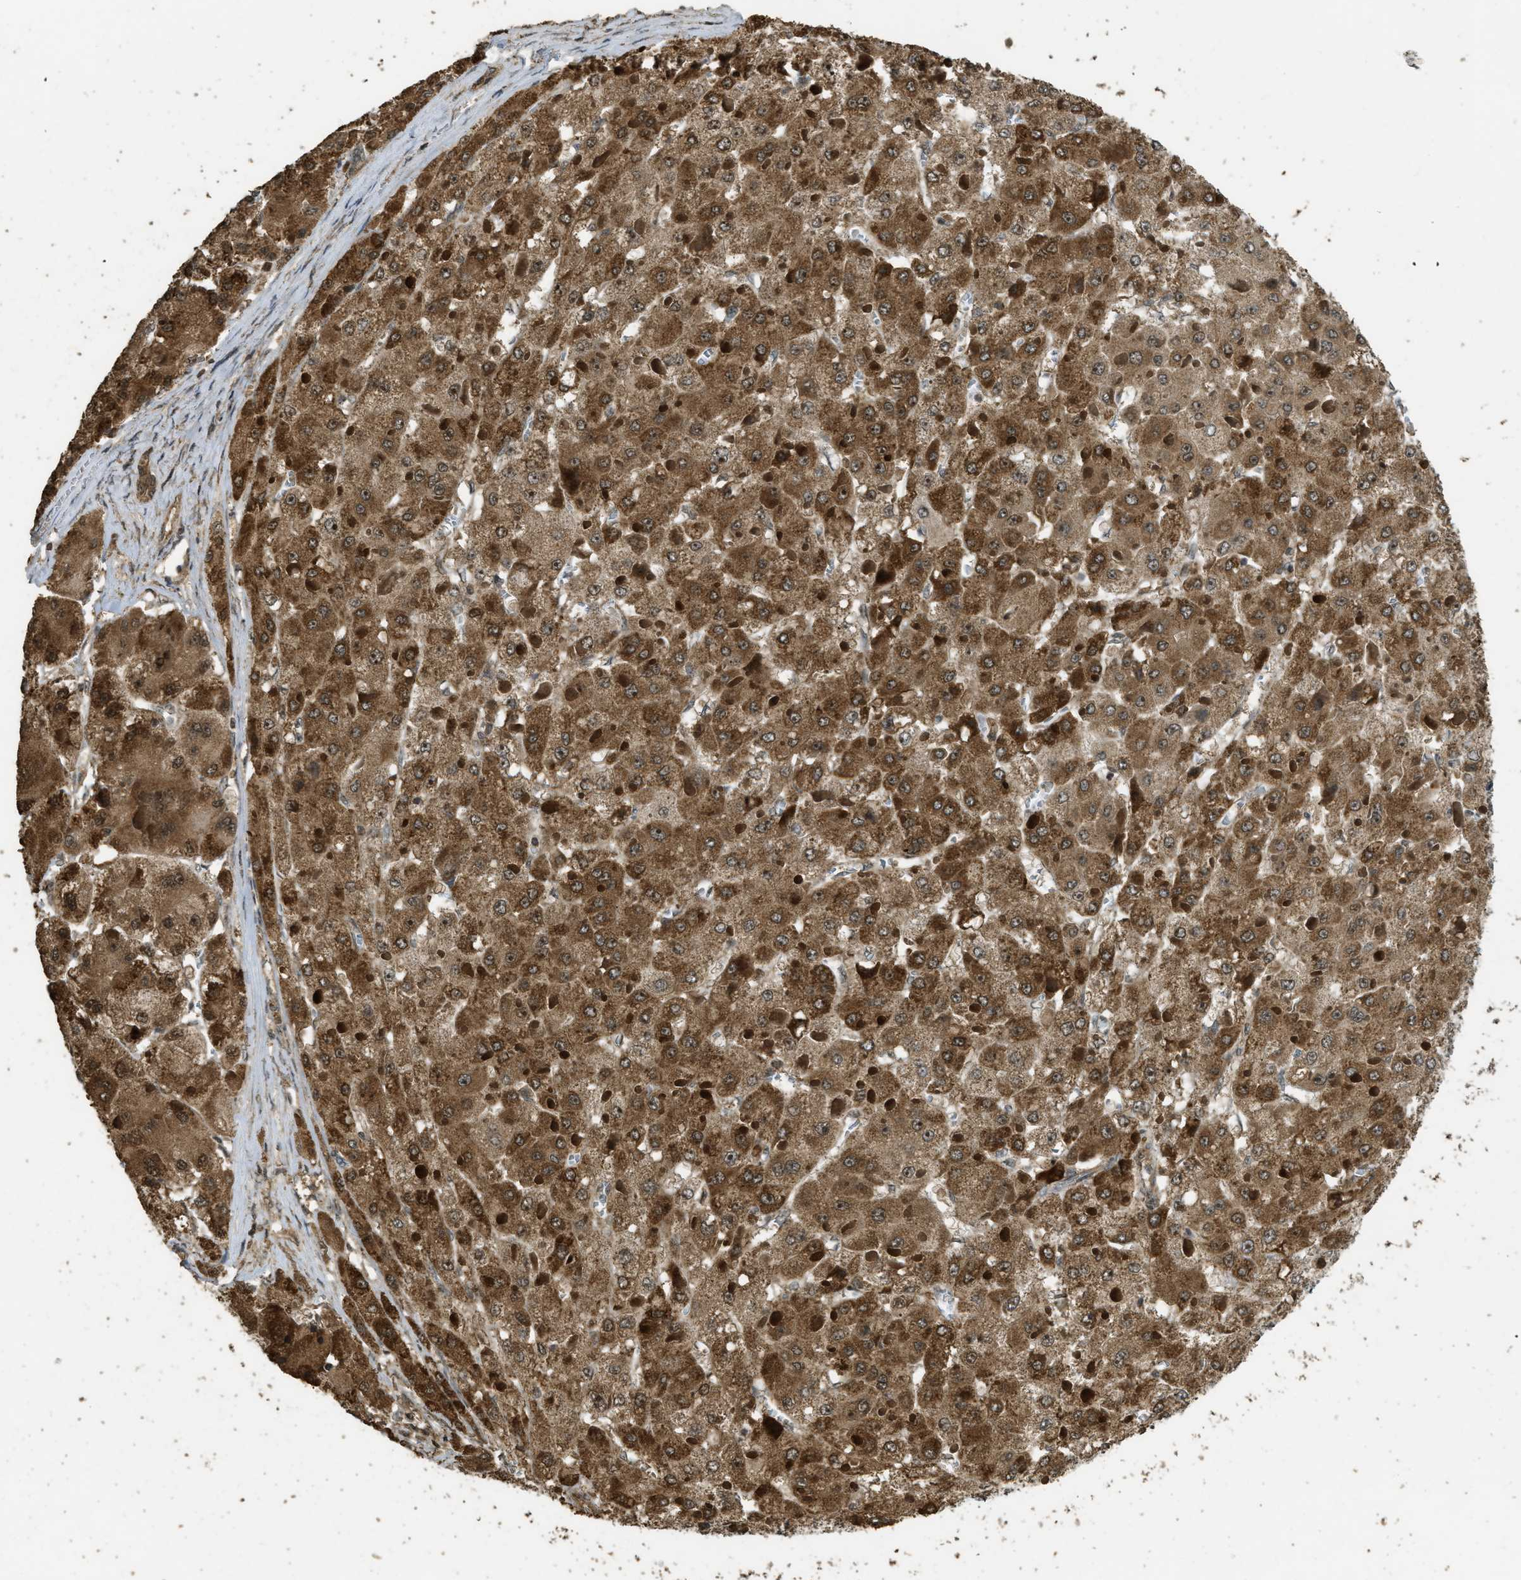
{"staining": {"intensity": "strong", "quantity": ">75%", "location": "cytoplasmic/membranous,nuclear"}, "tissue": "liver cancer", "cell_type": "Tumor cells", "image_type": "cancer", "snomed": [{"axis": "morphology", "description": "Carcinoma, Hepatocellular, NOS"}, {"axis": "topography", "description": "Liver"}], "caption": "There is high levels of strong cytoplasmic/membranous and nuclear staining in tumor cells of liver cancer (hepatocellular carcinoma), as demonstrated by immunohistochemical staining (brown color).", "gene": "CTPS1", "patient": {"sex": "female", "age": 73}}